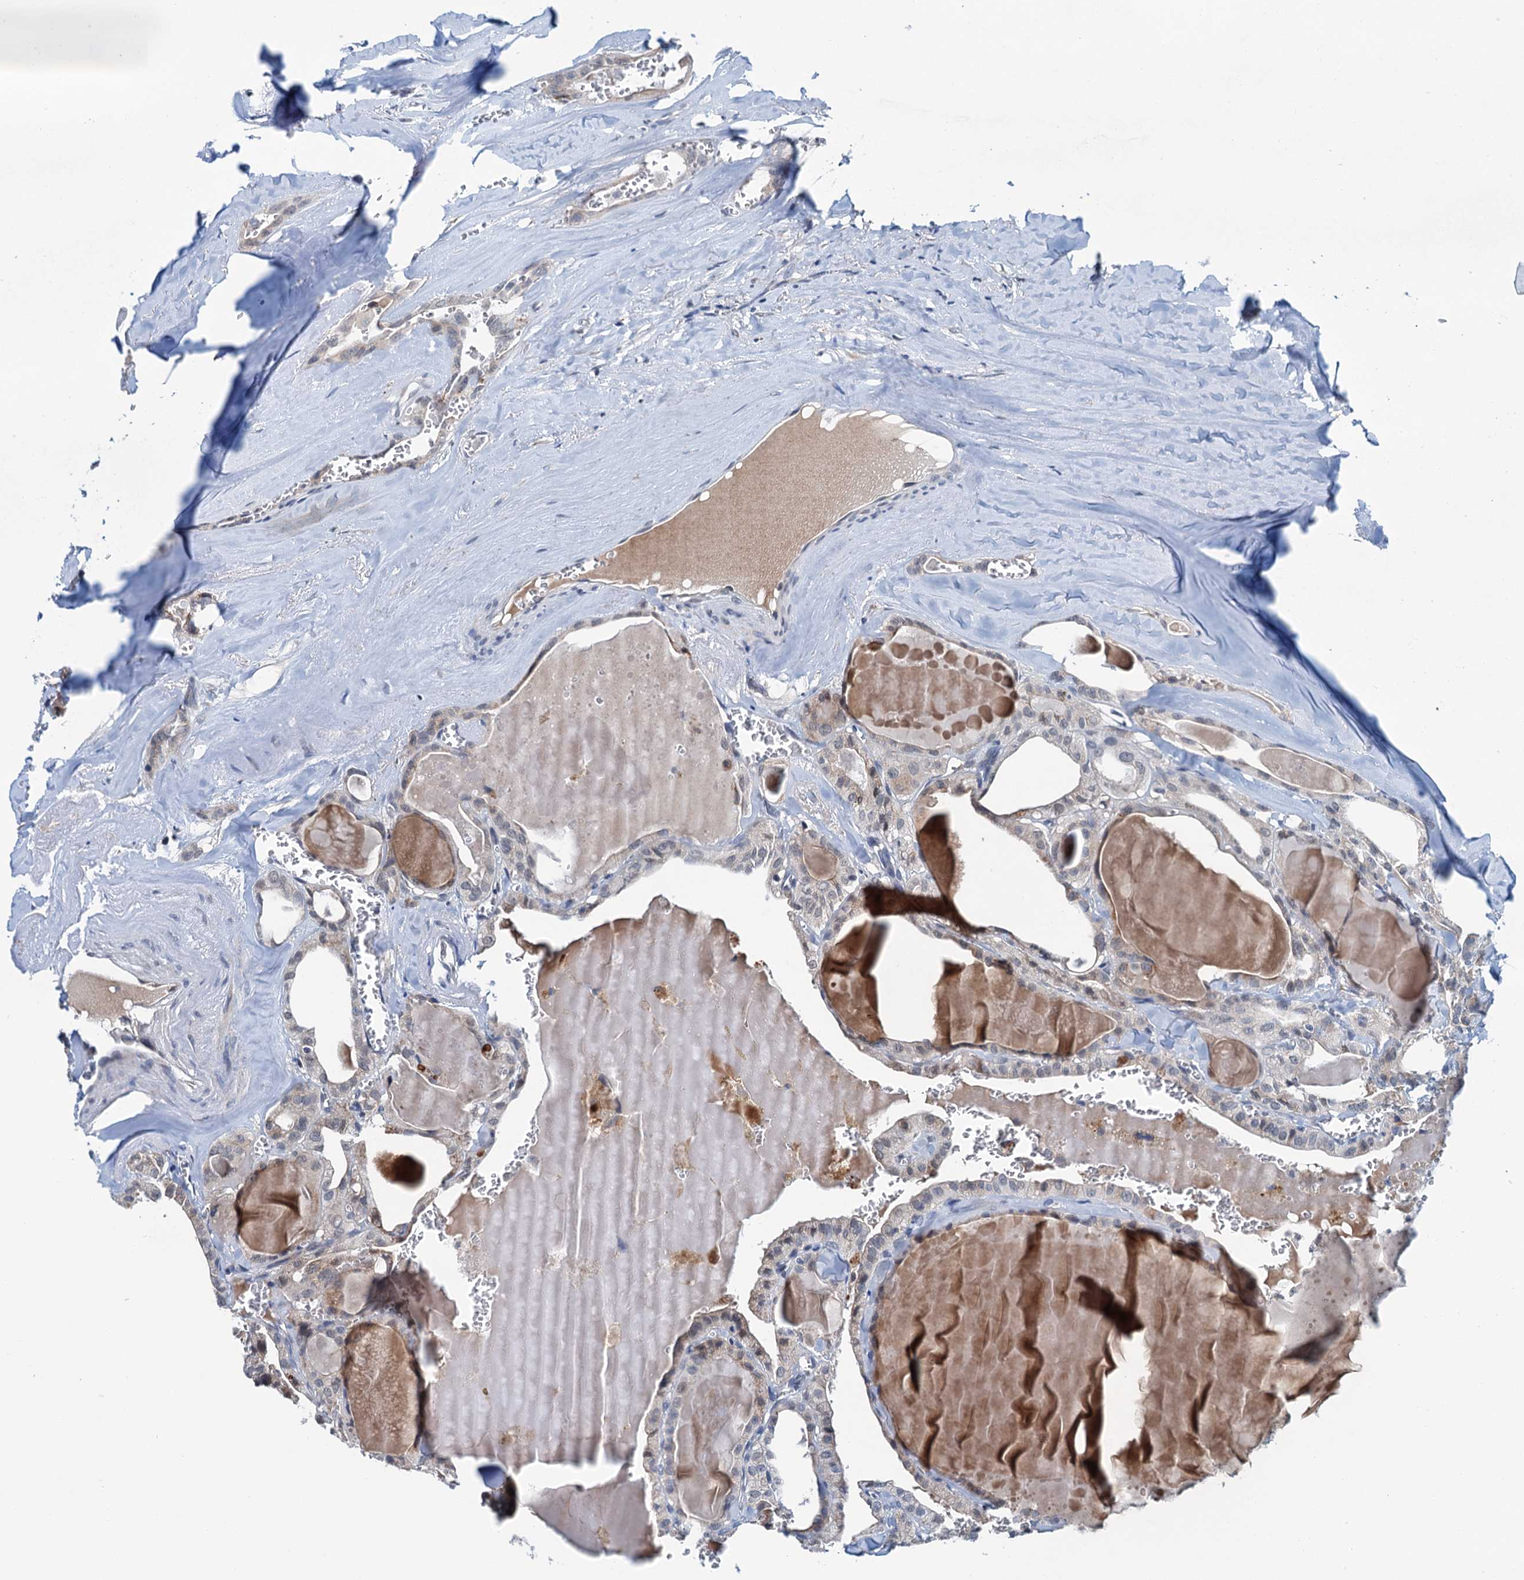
{"staining": {"intensity": "weak", "quantity": "<25%", "location": "cytoplasmic/membranous"}, "tissue": "thyroid cancer", "cell_type": "Tumor cells", "image_type": "cancer", "snomed": [{"axis": "morphology", "description": "Papillary adenocarcinoma, NOS"}, {"axis": "topography", "description": "Thyroid gland"}], "caption": "Human thyroid cancer (papillary adenocarcinoma) stained for a protein using immunohistochemistry (IHC) exhibits no positivity in tumor cells.", "gene": "SHLD1", "patient": {"sex": "male", "age": 52}}